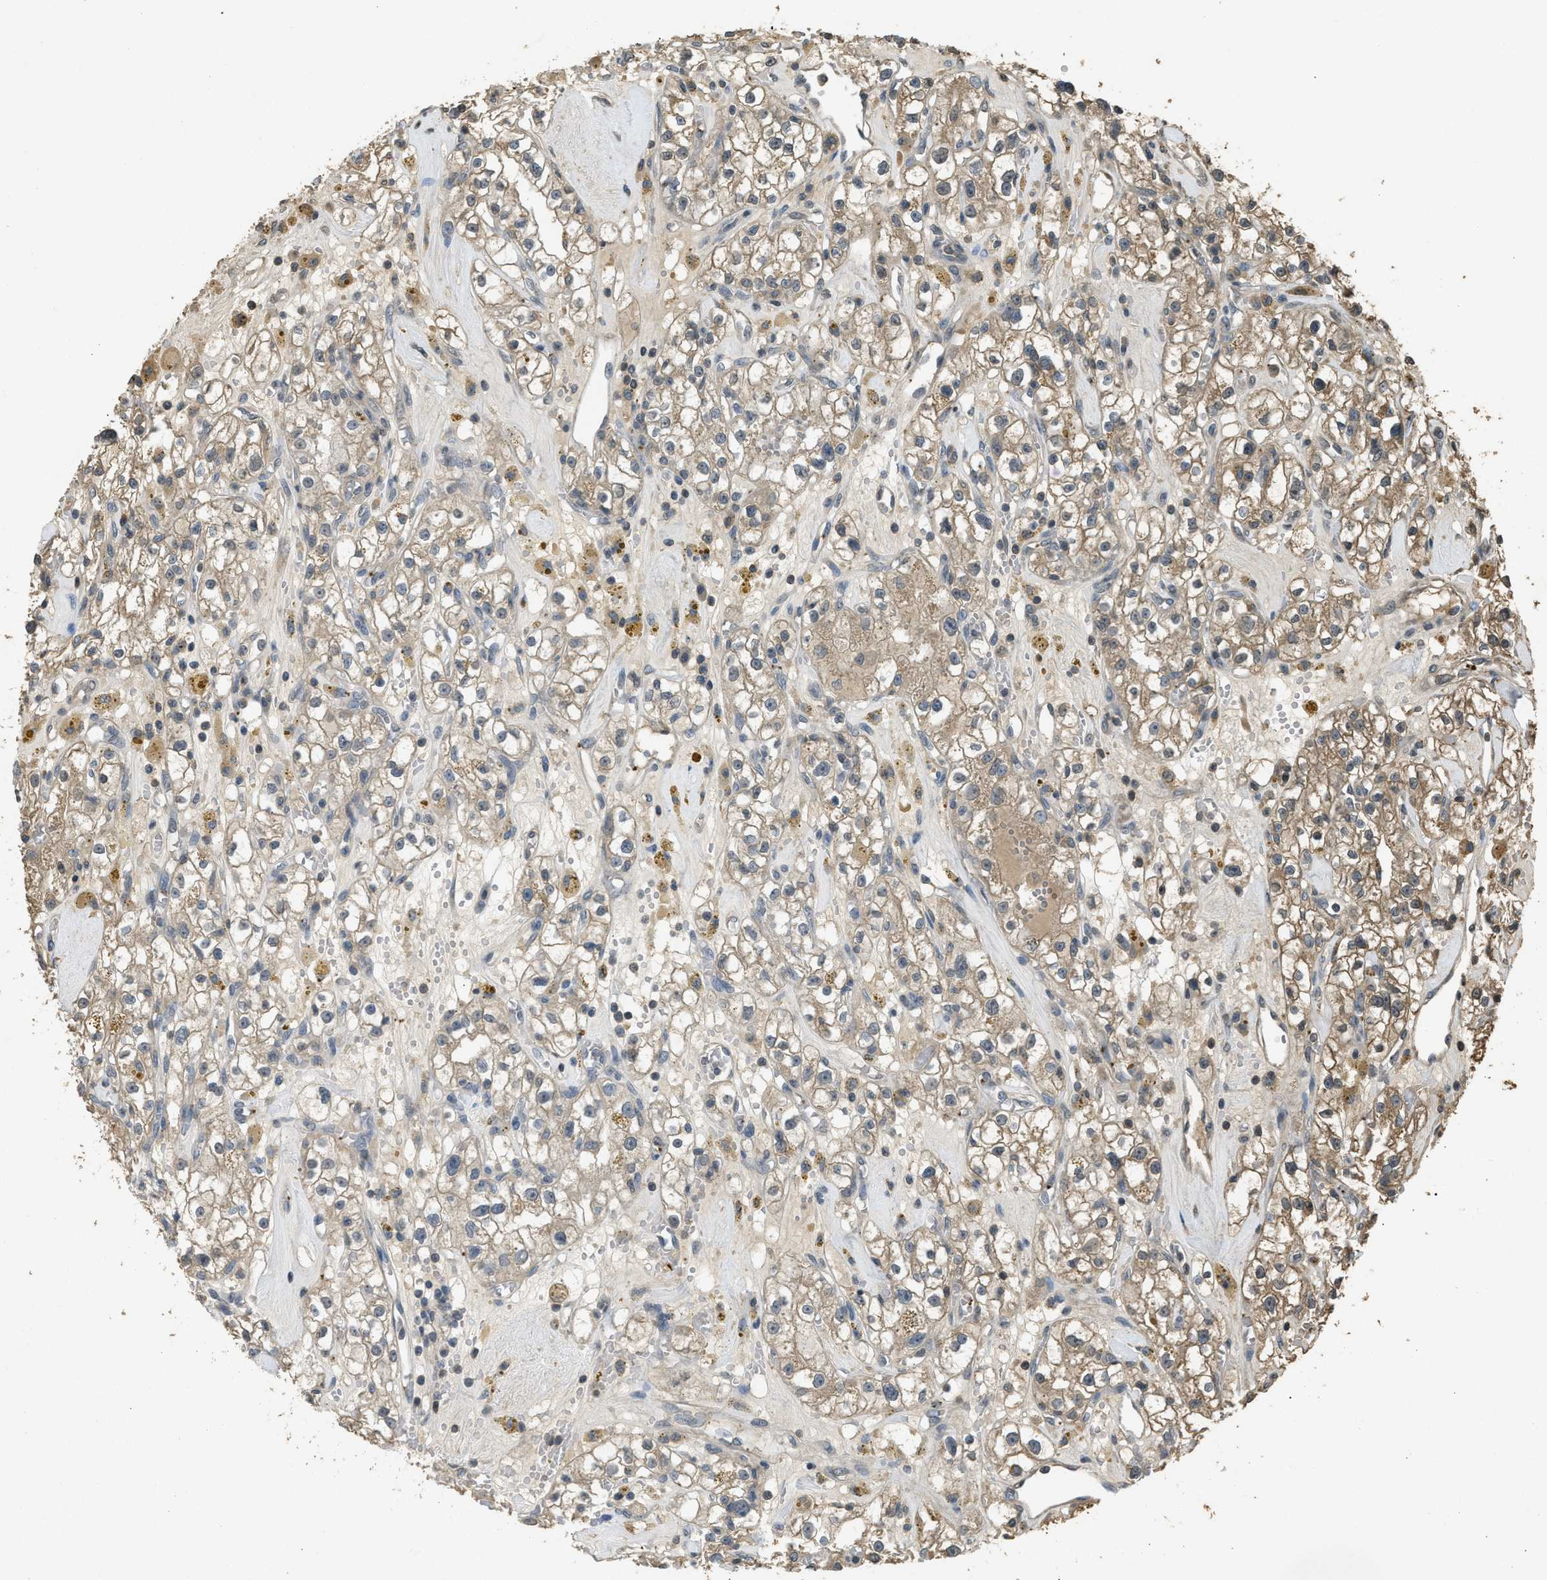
{"staining": {"intensity": "weak", "quantity": "<25%", "location": "cytoplasmic/membranous"}, "tissue": "renal cancer", "cell_type": "Tumor cells", "image_type": "cancer", "snomed": [{"axis": "morphology", "description": "Adenocarcinoma, NOS"}, {"axis": "topography", "description": "Kidney"}], "caption": "Photomicrograph shows no significant protein expression in tumor cells of renal cancer (adenocarcinoma). Nuclei are stained in blue.", "gene": "ARHGDIA", "patient": {"sex": "male", "age": 56}}